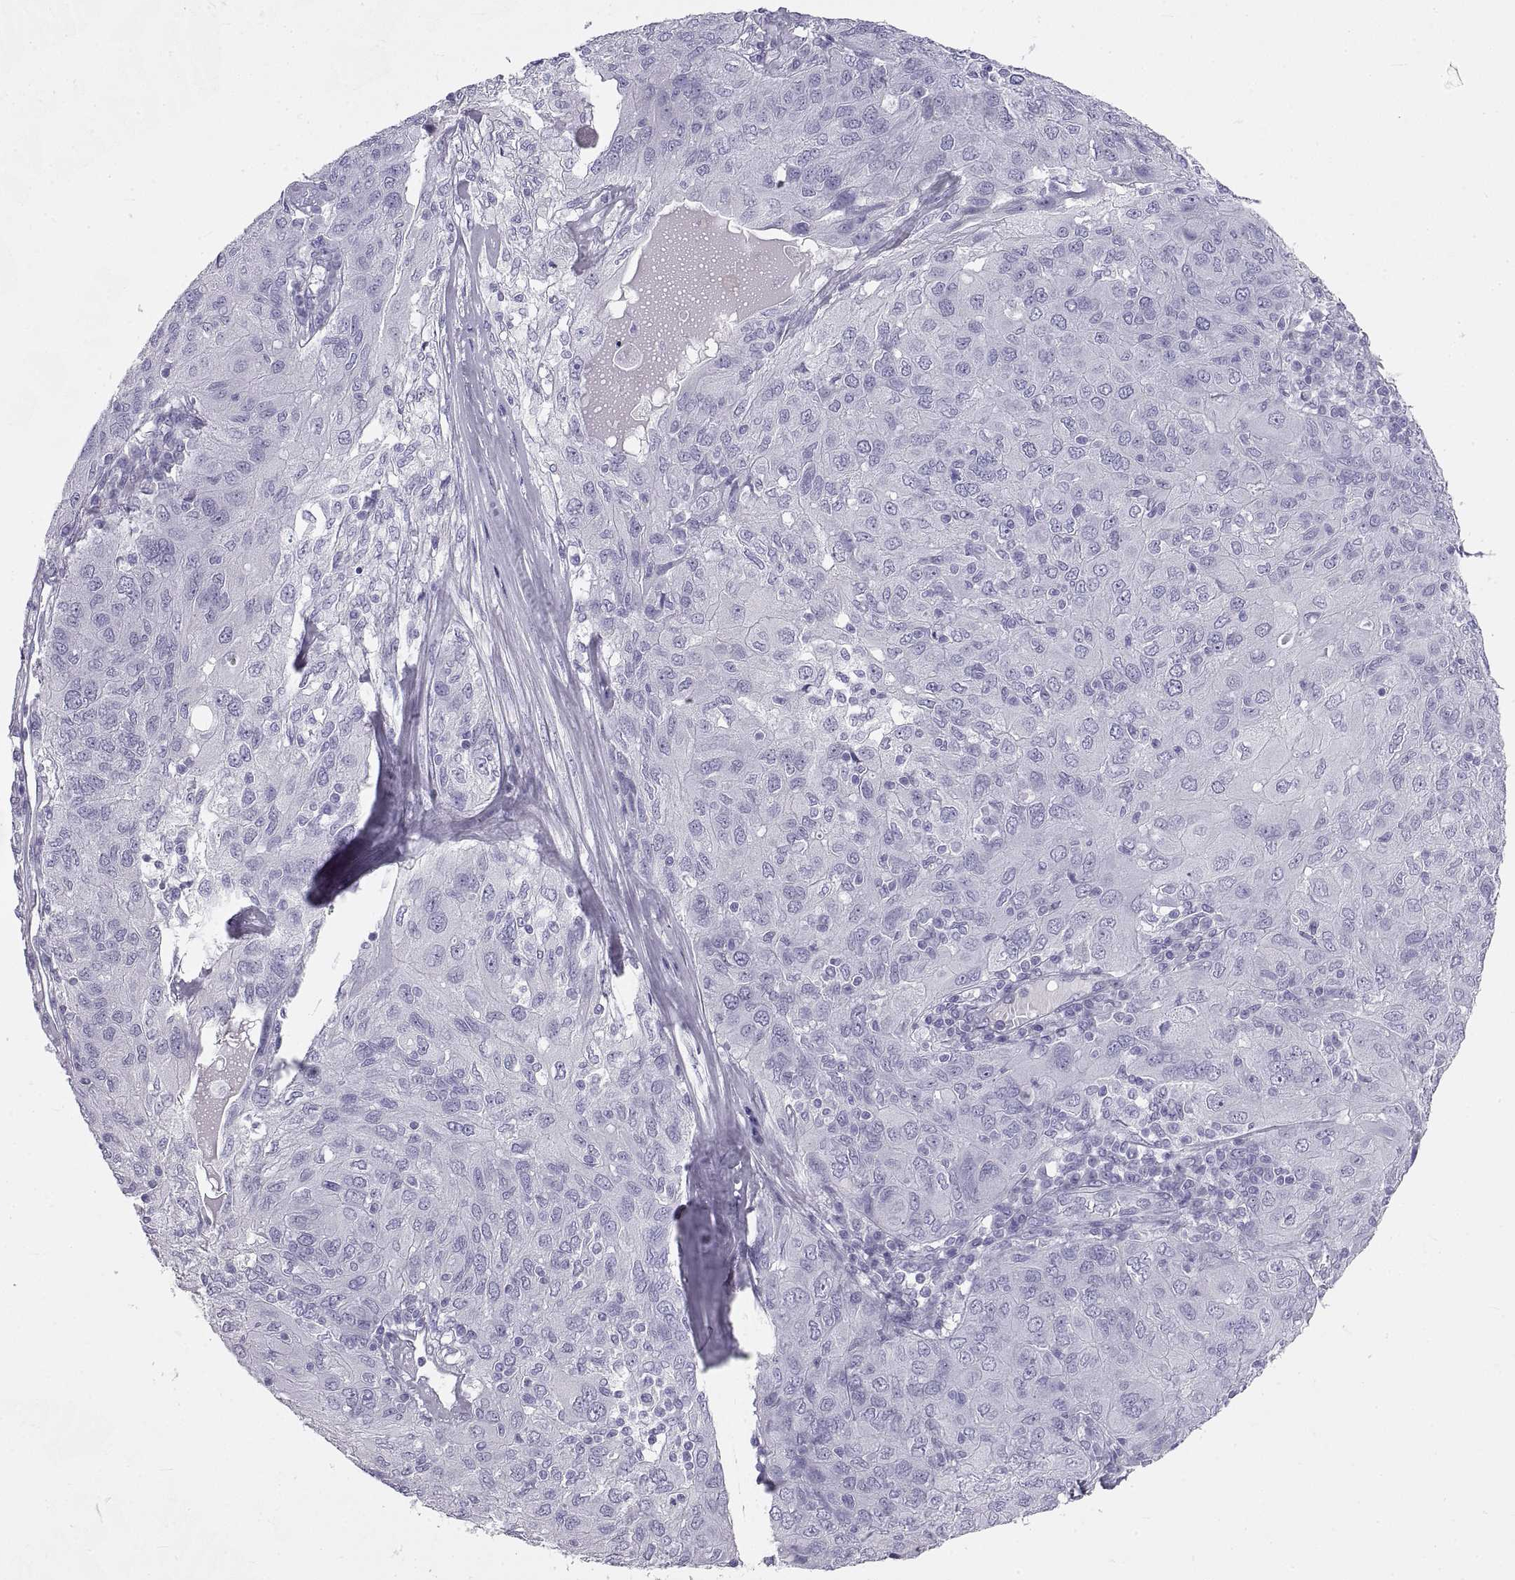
{"staining": {"intensity": "negative", "quantity": "none", "location": "none"}, "tissue": "ovarian cancer", "cell_type": "Tumor cells", "image_type": "cancer", "snomed": [{"axis": "morphology", "description": "Carcinoma, endometroid"}, {"axis": "topography", "description": "Ovary"}], "caption": "An immunohistochemistry (IHC) photomicrograph of ovarian endometroid carcinoma is shown. There is no staining in tumor cells of ovarian endometroid carcinoma.", "gene": "RLBP1", "patient": {"sex": "female", "age": 50}}